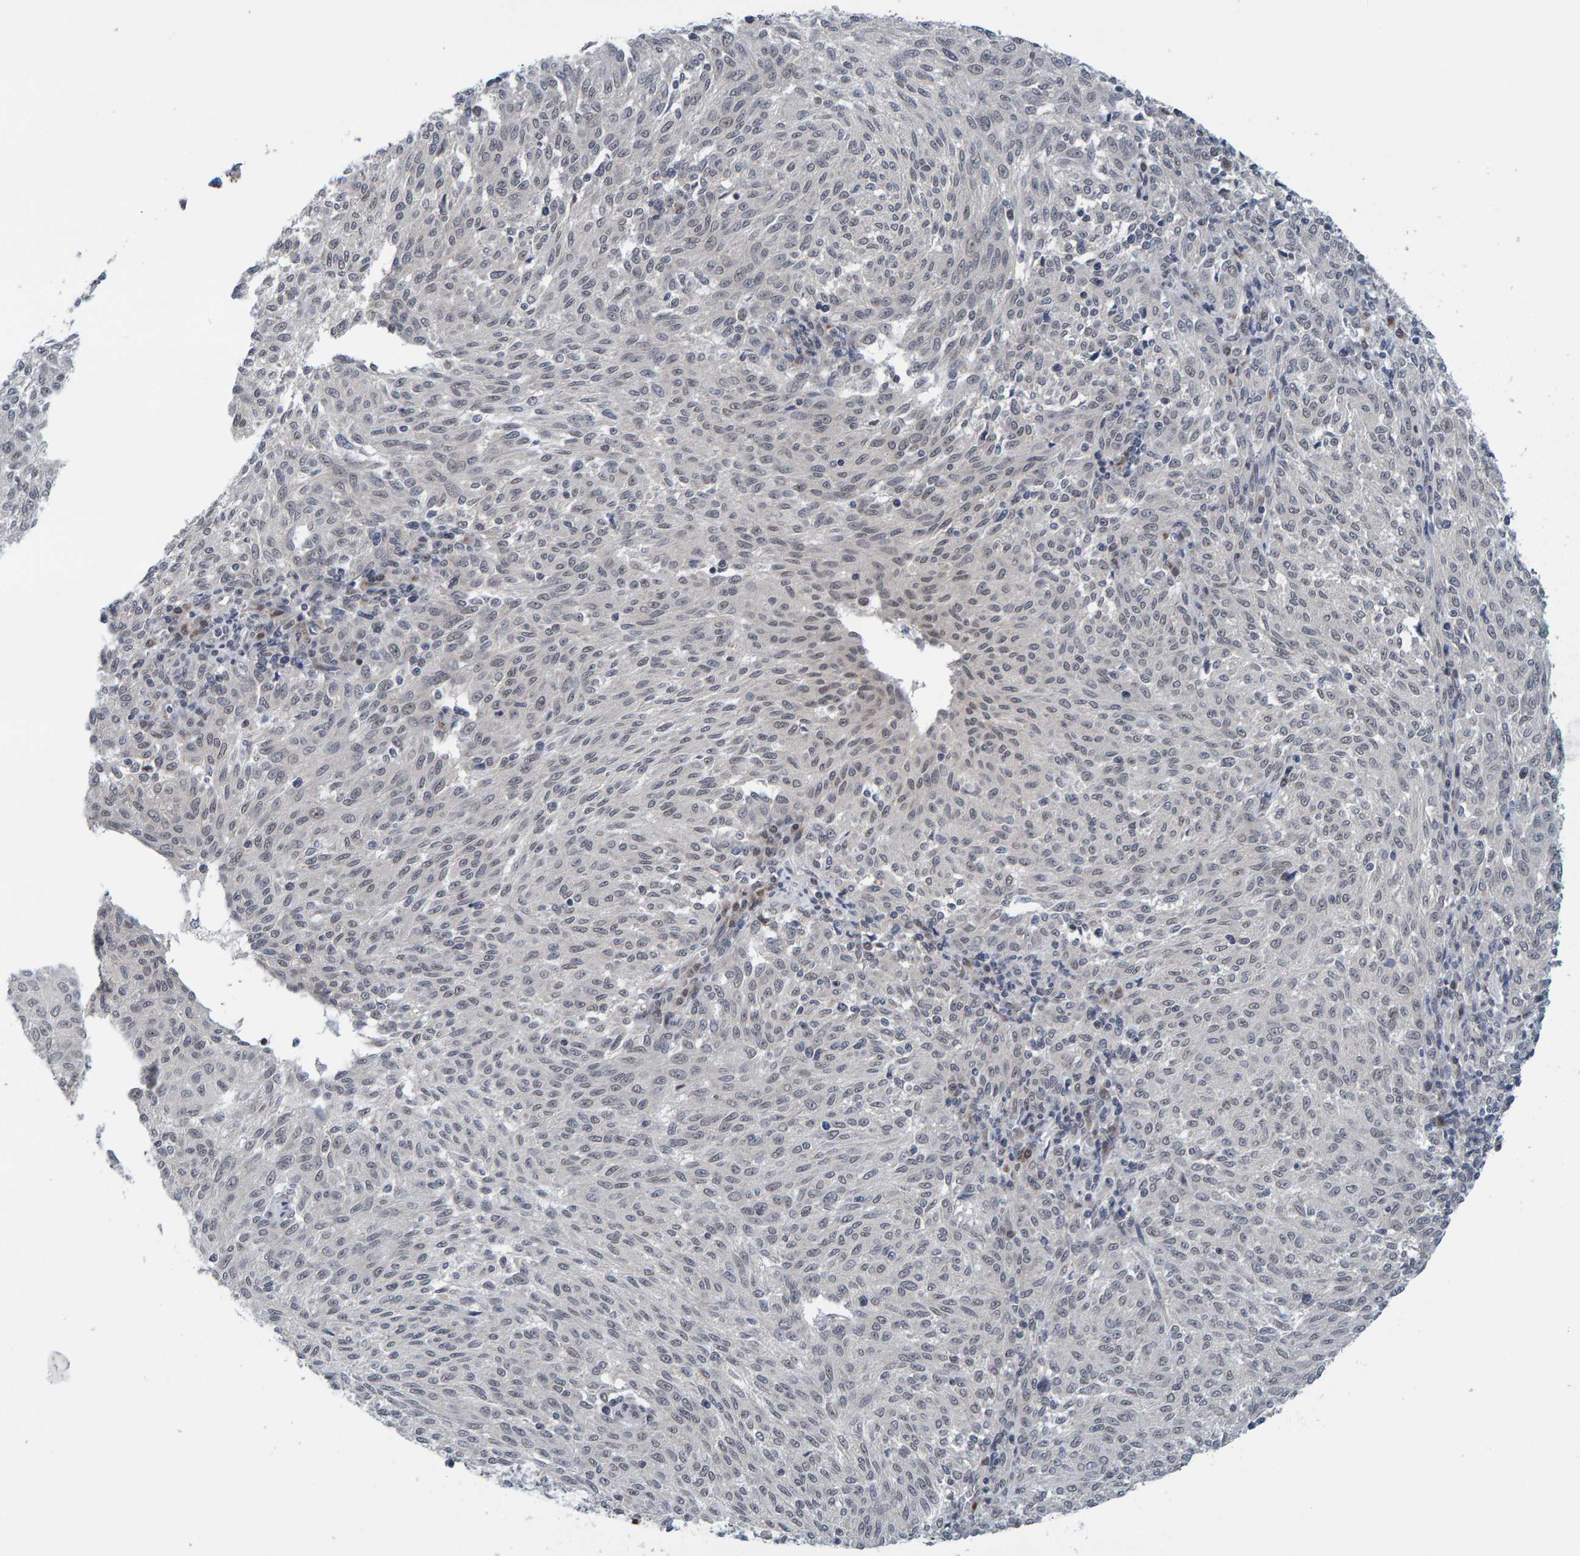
{"staining": {"intensity": "negative", "quantity": "none", "location": "none"}, "tissue": "melanoma", "cell_type": "Tumor cells", "image_type": "cancer", "snomed": [{"axis": "morphology", "description": "Malignant melanoma, NOS"}, {"axis": "topography", "description": "Skin"}], "caption": "Protein analysis of malignant melanoma shows no significant expression in tumor cells. The staining is performed using DAB brown chromogen with nuclei counter-stained in using hematoxylin.", "gene": "SCRN2", "patient": {"sex": "female", "age": 72}}